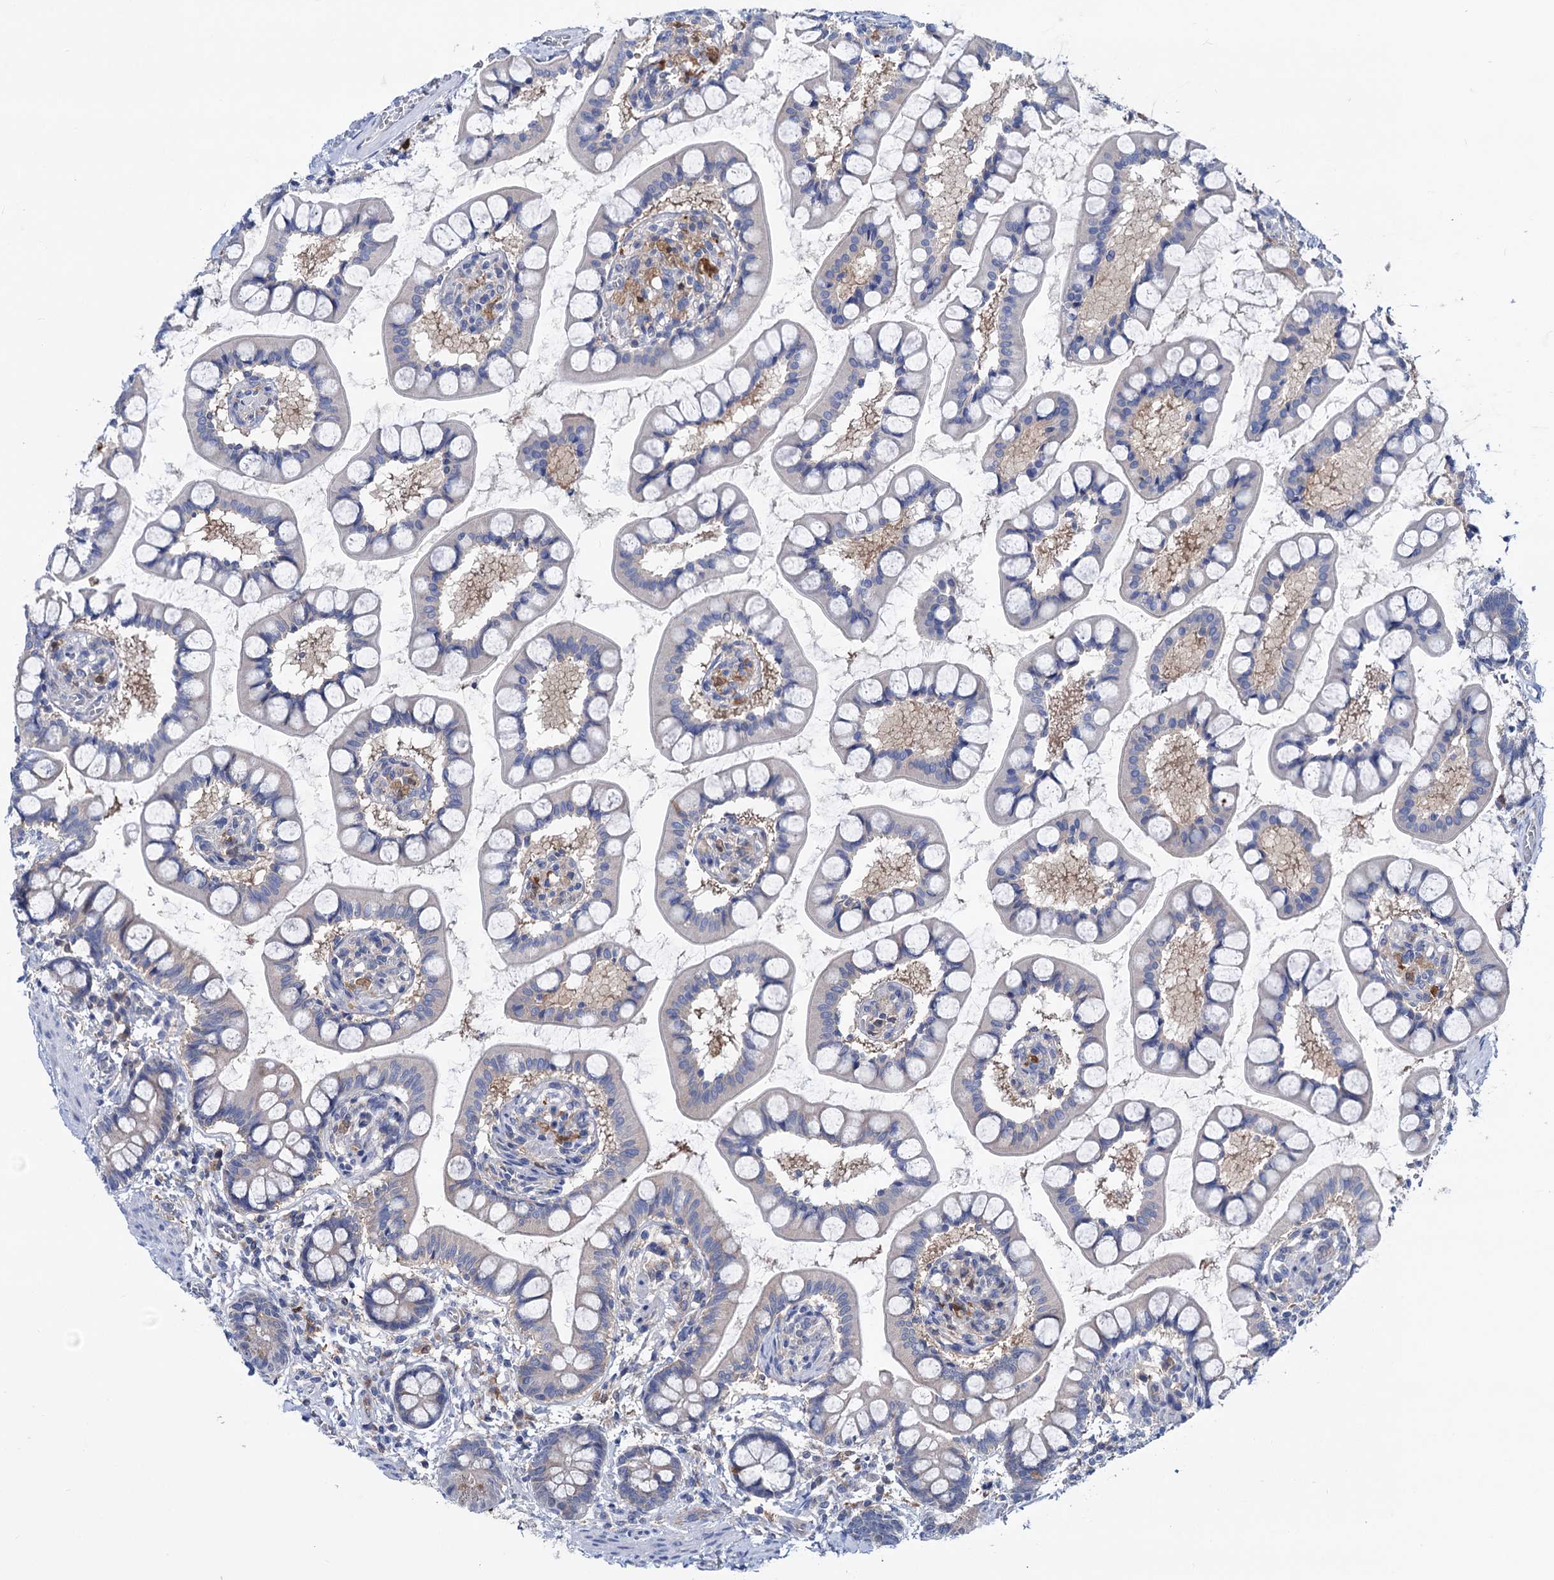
{"staining": {"intensity": "negative", "quantity": "none", "location": "none"}, "tissue": "small intestine", "cell_type": "Glandular cells", "image_type": "normal", "snomed": [{"axis": "morphology", "description": "Normal tissue, NOS"}, {"axis": "topography", "description": "Small intestine"}], "caption": "This is an IHC image of normal human small intestine. There is no staining in glandular cells.", "gene": "ZNRD2", "patient": {"sex": "male", "age": 52}}